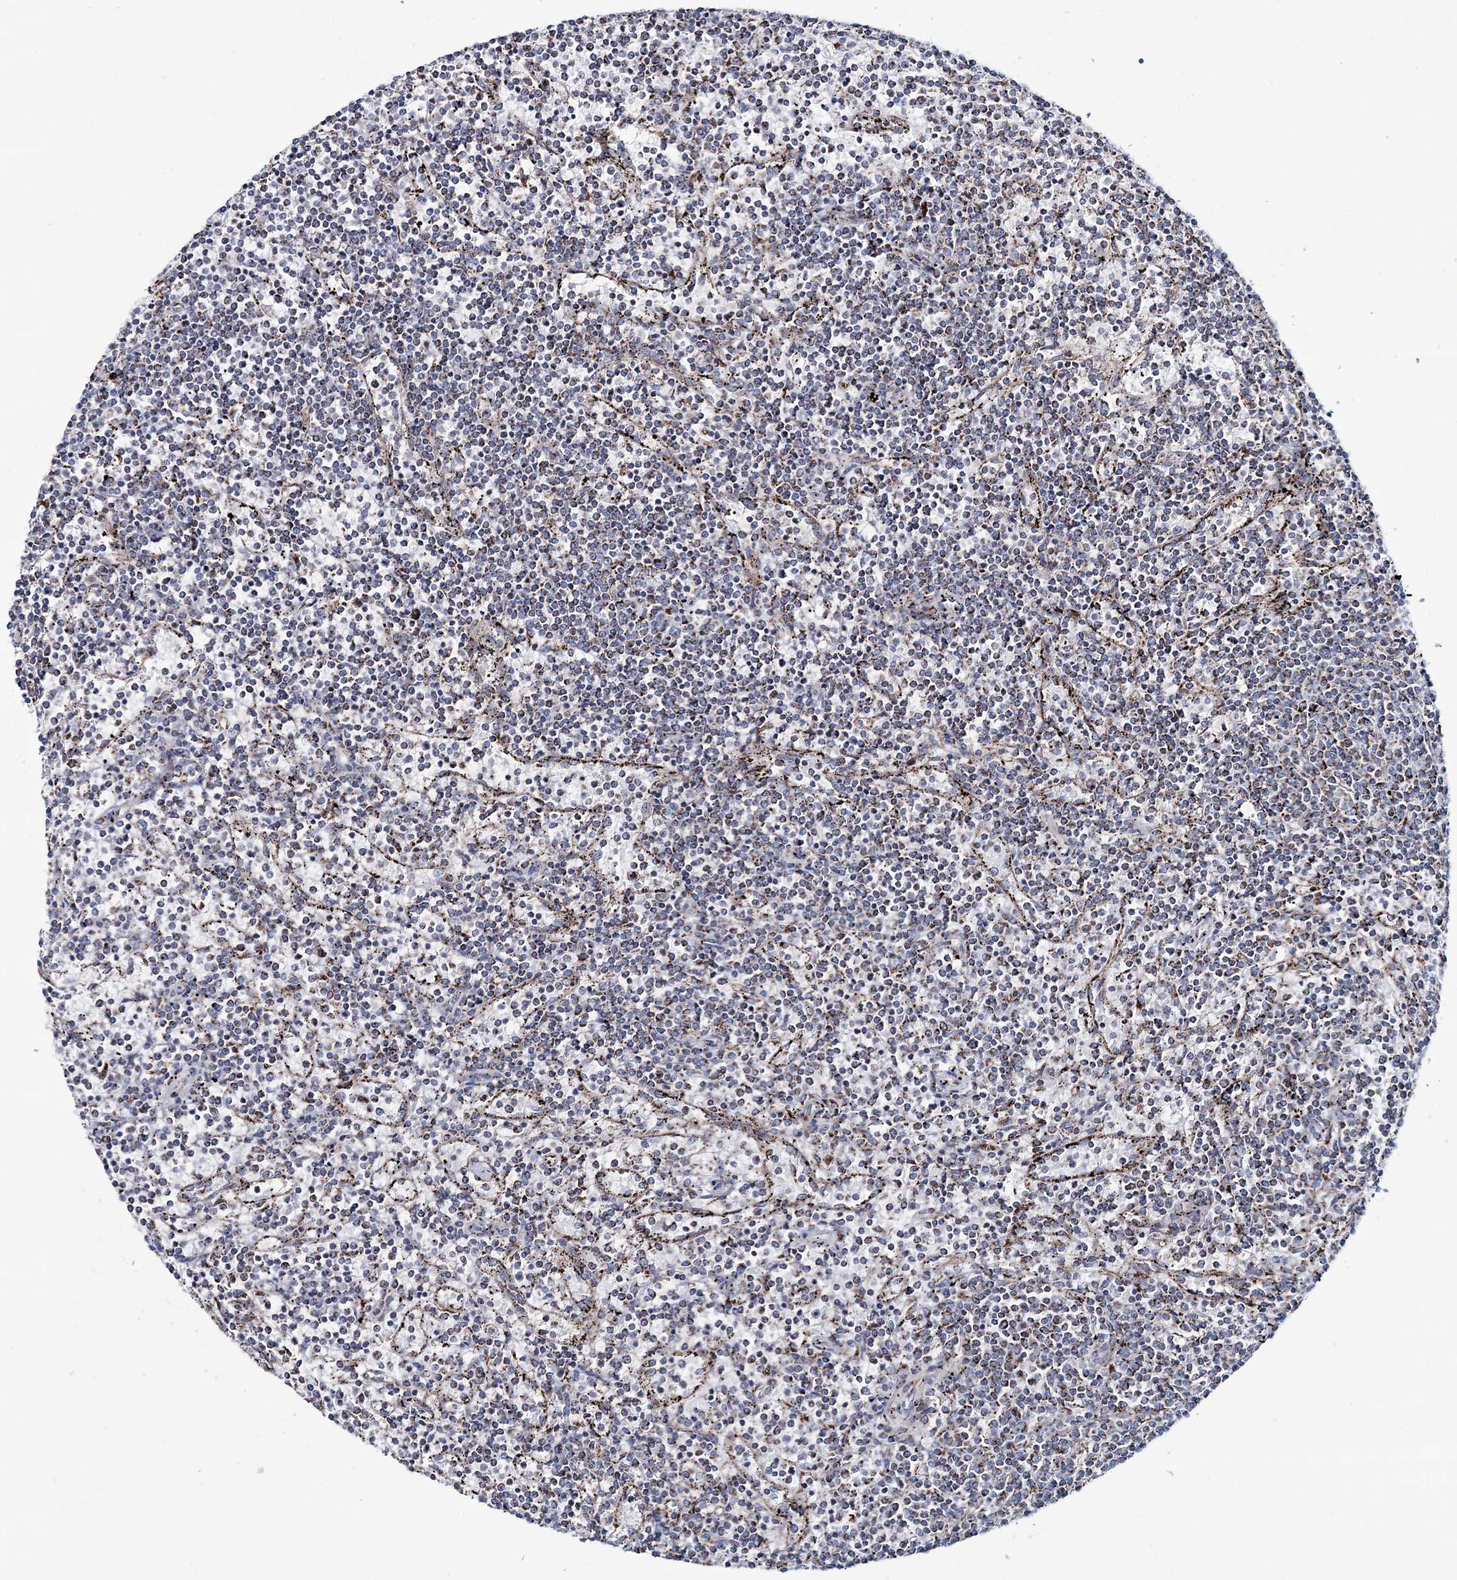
{"staining": {"intensity": "weak", "quantity": "25%-75%", "location": "cytoplasmic/membranous"}, "tissue": "lymphoma", "cell_type": "Tumor cells", "image_type": "cancer", "snomed": [{"axis": "morphology", "description": "Malignant lymphoma, non-Hodgkin's type, Low grade"}, {"axis": "topography", "description": "Spleen"}], "caption": "Lymphoma stained for a protein (brown) reveals weak cytoplasmic/membranous positive expression in approximately 25%-75% of tumor cells.", "gene": "ARHGAP6", "patient": {"sex": "female", "age": 50}}